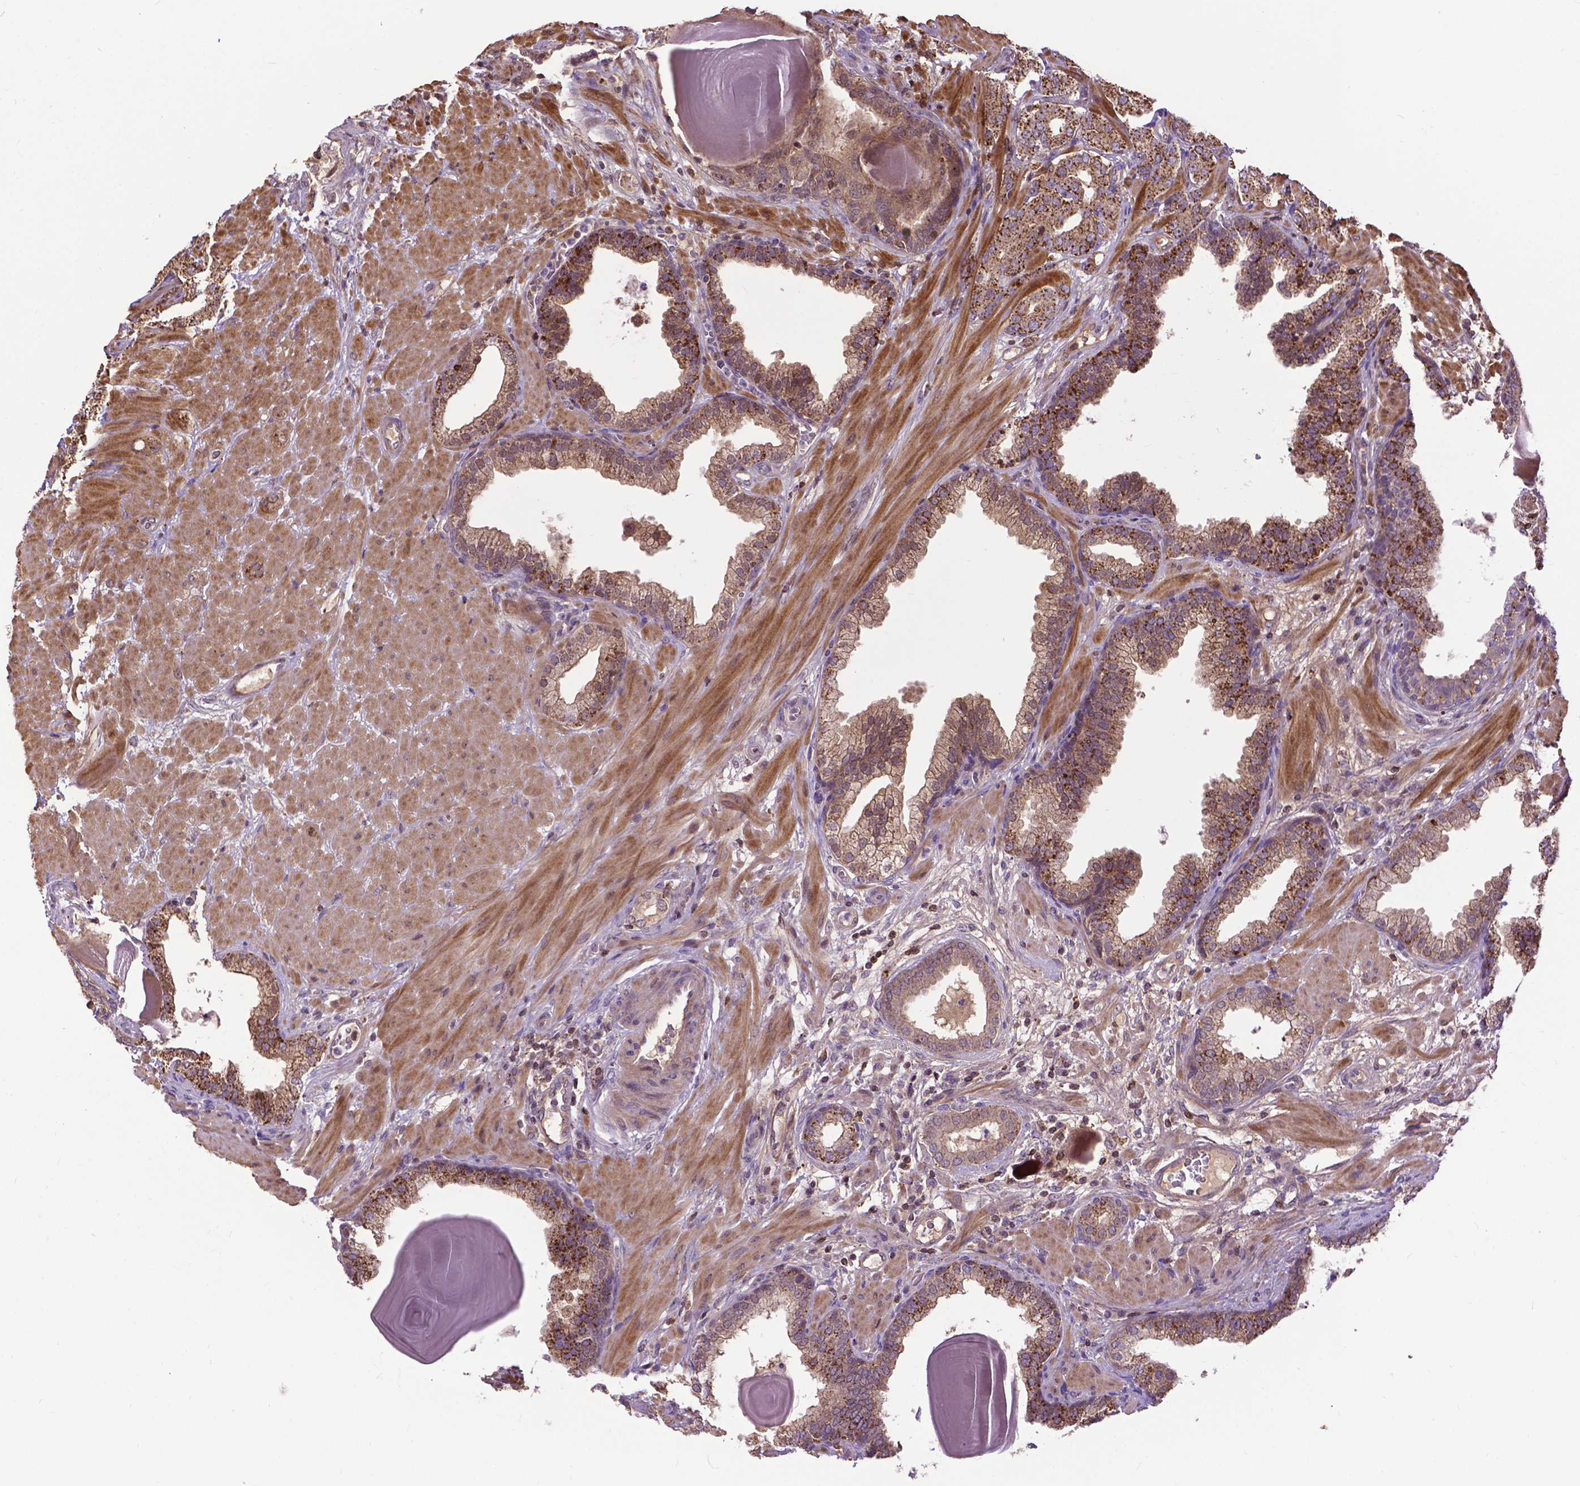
{"staining": {"intensity": "strong", "quantity": ">75%", "location": "cytoplasmic/membranous"}, "tissue": "prostate cancer", "cell_type": "Tumor cells", "image_type": "cancer", "snomed": [{"axis": "morphology", "description": "Adenocarcinoma, Low grade"}, {"axis": "topography", "description": "Prostate"}], "caption": "Protein staining of prostate cancer (adenocarcinoma (low-grade)) tissue exhibits strong cytoplasmic/membranous expression in approximately >75% of tumor cells.", "gene": "CHMP4A", "patient": {"sex": "male", "age": 57}}